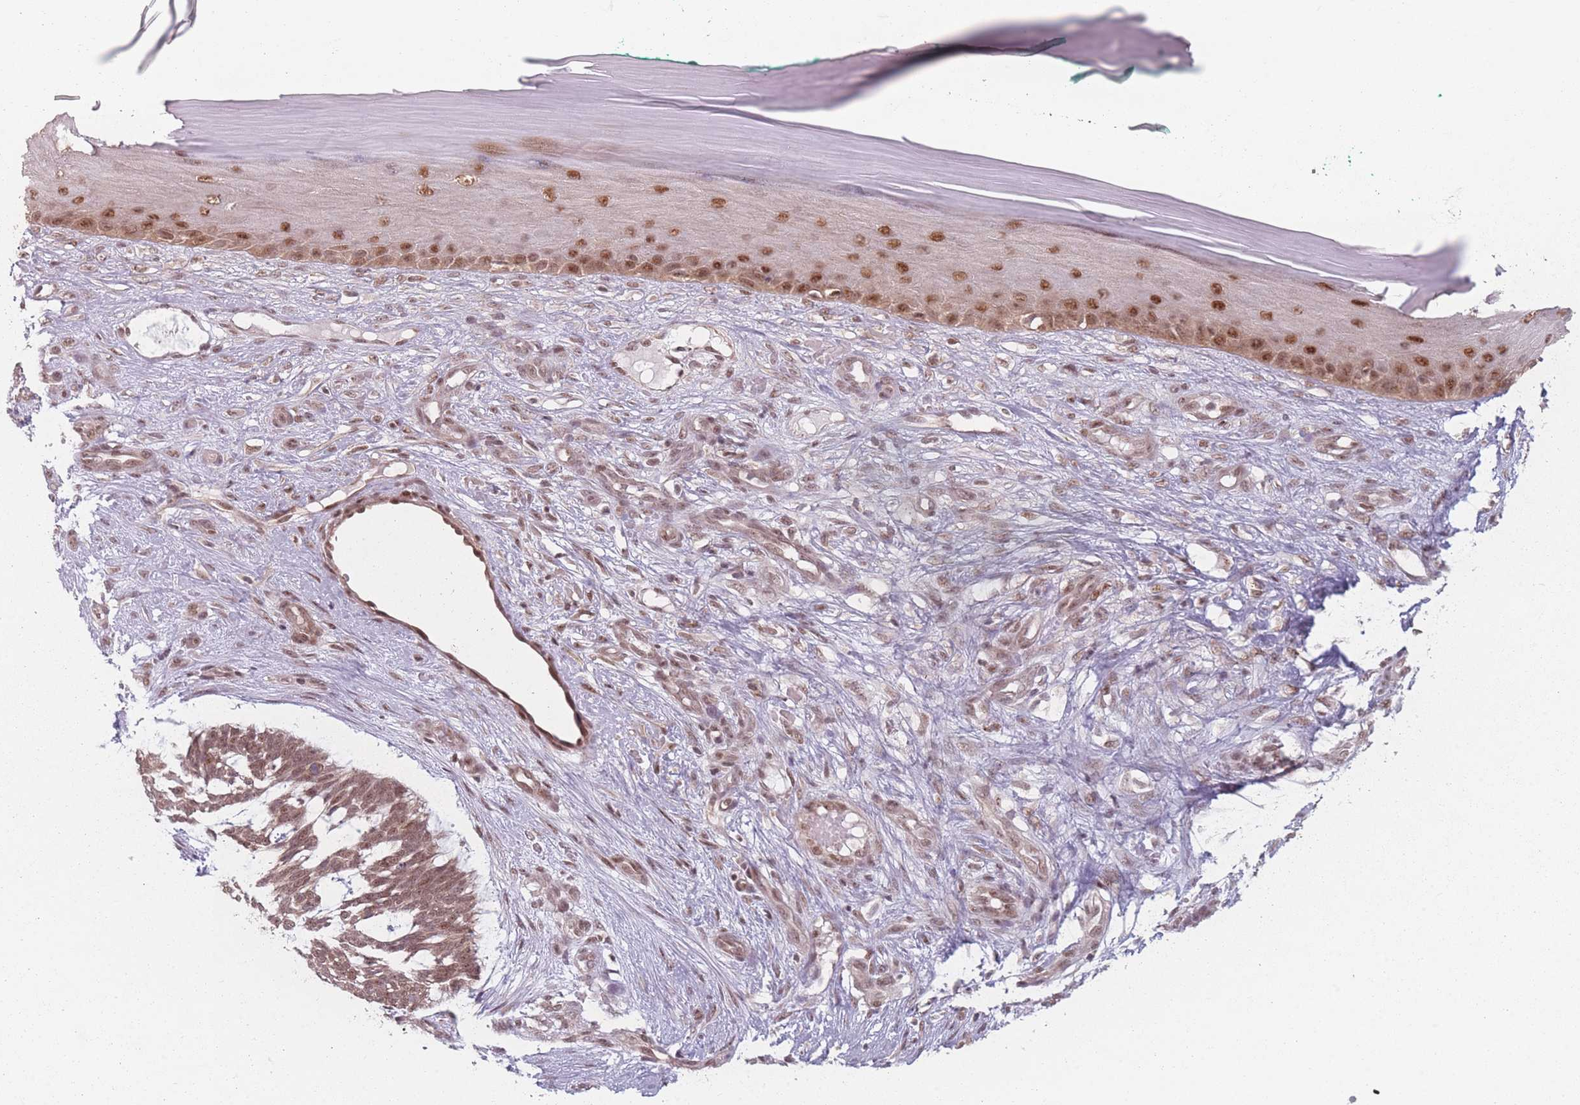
{"staining": {"intensity": "moderate", "quantity": ">75%", "location": "cytoplasmic/membranous,nuclear"}, "tissue": "skin cancer", "cell_type": "Tumor cells", "image_type": "cancer", "snomed": [{"axis": "morphology", "description": "Basal cell carcinoma"}, {"axis": "topography", "description": "Skin"}], "caption": "Skin cancer (basal cell carcinoma) stained with immunohistochemistry (IHC) demonstrates moderate cytoplasmic/membranous and nuclear staining in about >75% of tumor cells. (DAB (3,3'-diaminobenzidine) IHC with brightfield microscopy, high magnification).", "gene": "ZC3H14", "patient": {"sex": "male", "age": 88}}